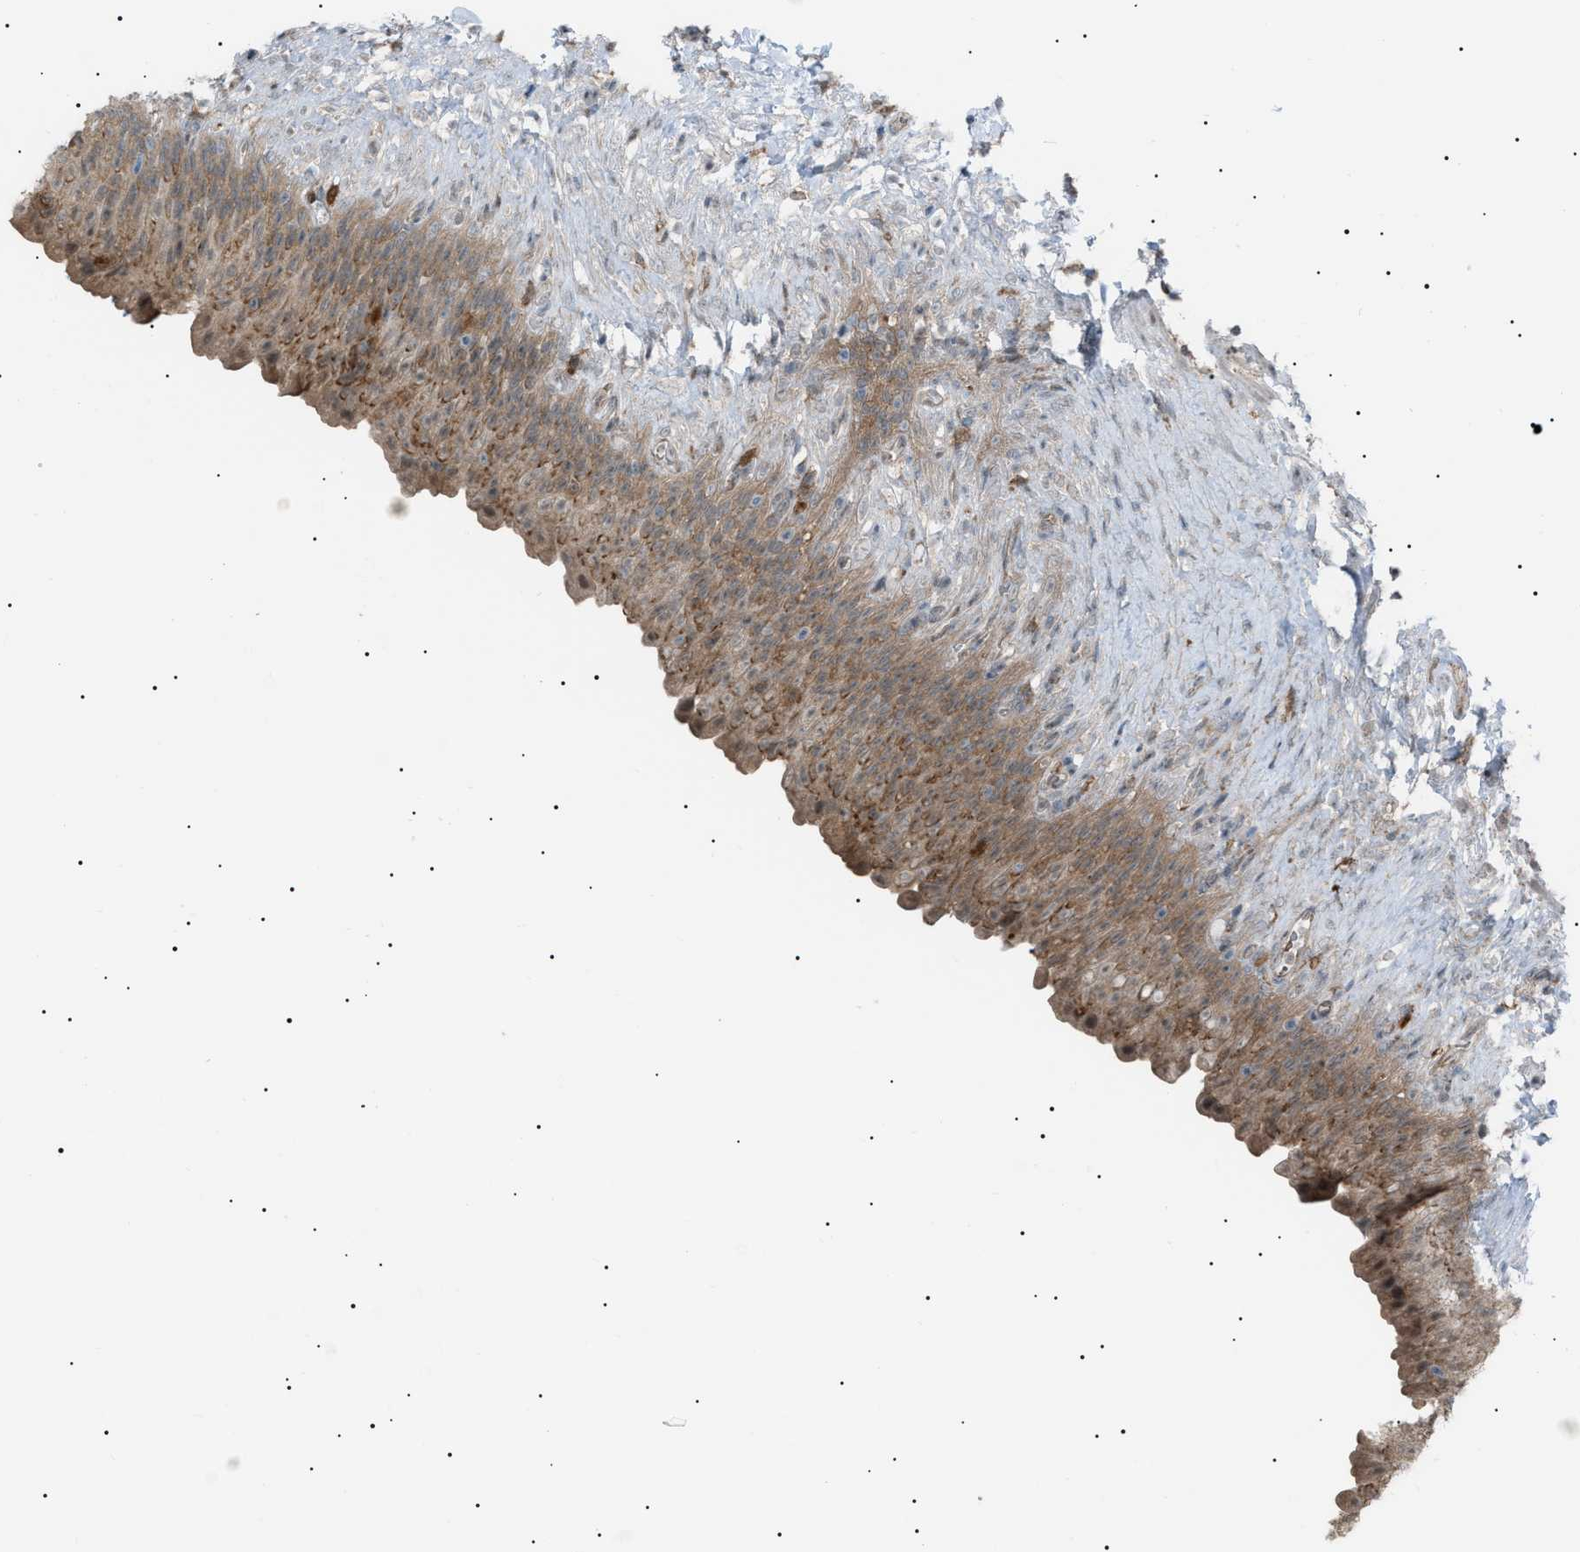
{"staining": {"intensity": "moderate", "quantity": ">75%", "location": "cytoplasmic/membranous"}, "tissue": "urinary bladder", "cell_type": "Urothelial cells", "image_type": "normal", "snomed": [{"axis": "morphology", "description": "Normal tissue, NOS"}, {"axis": "topography", "description": "Urinary bladder"}], "caption": "A photomicrograph showing moderate cytoplasmic/membranous expression in about >75% of urothelial cells in unremarkable urinary bladder, as visualized by brown immunohistochemical staining.", "gene": "LPIN2", "patient": {"sex": "female", "age": 79}}